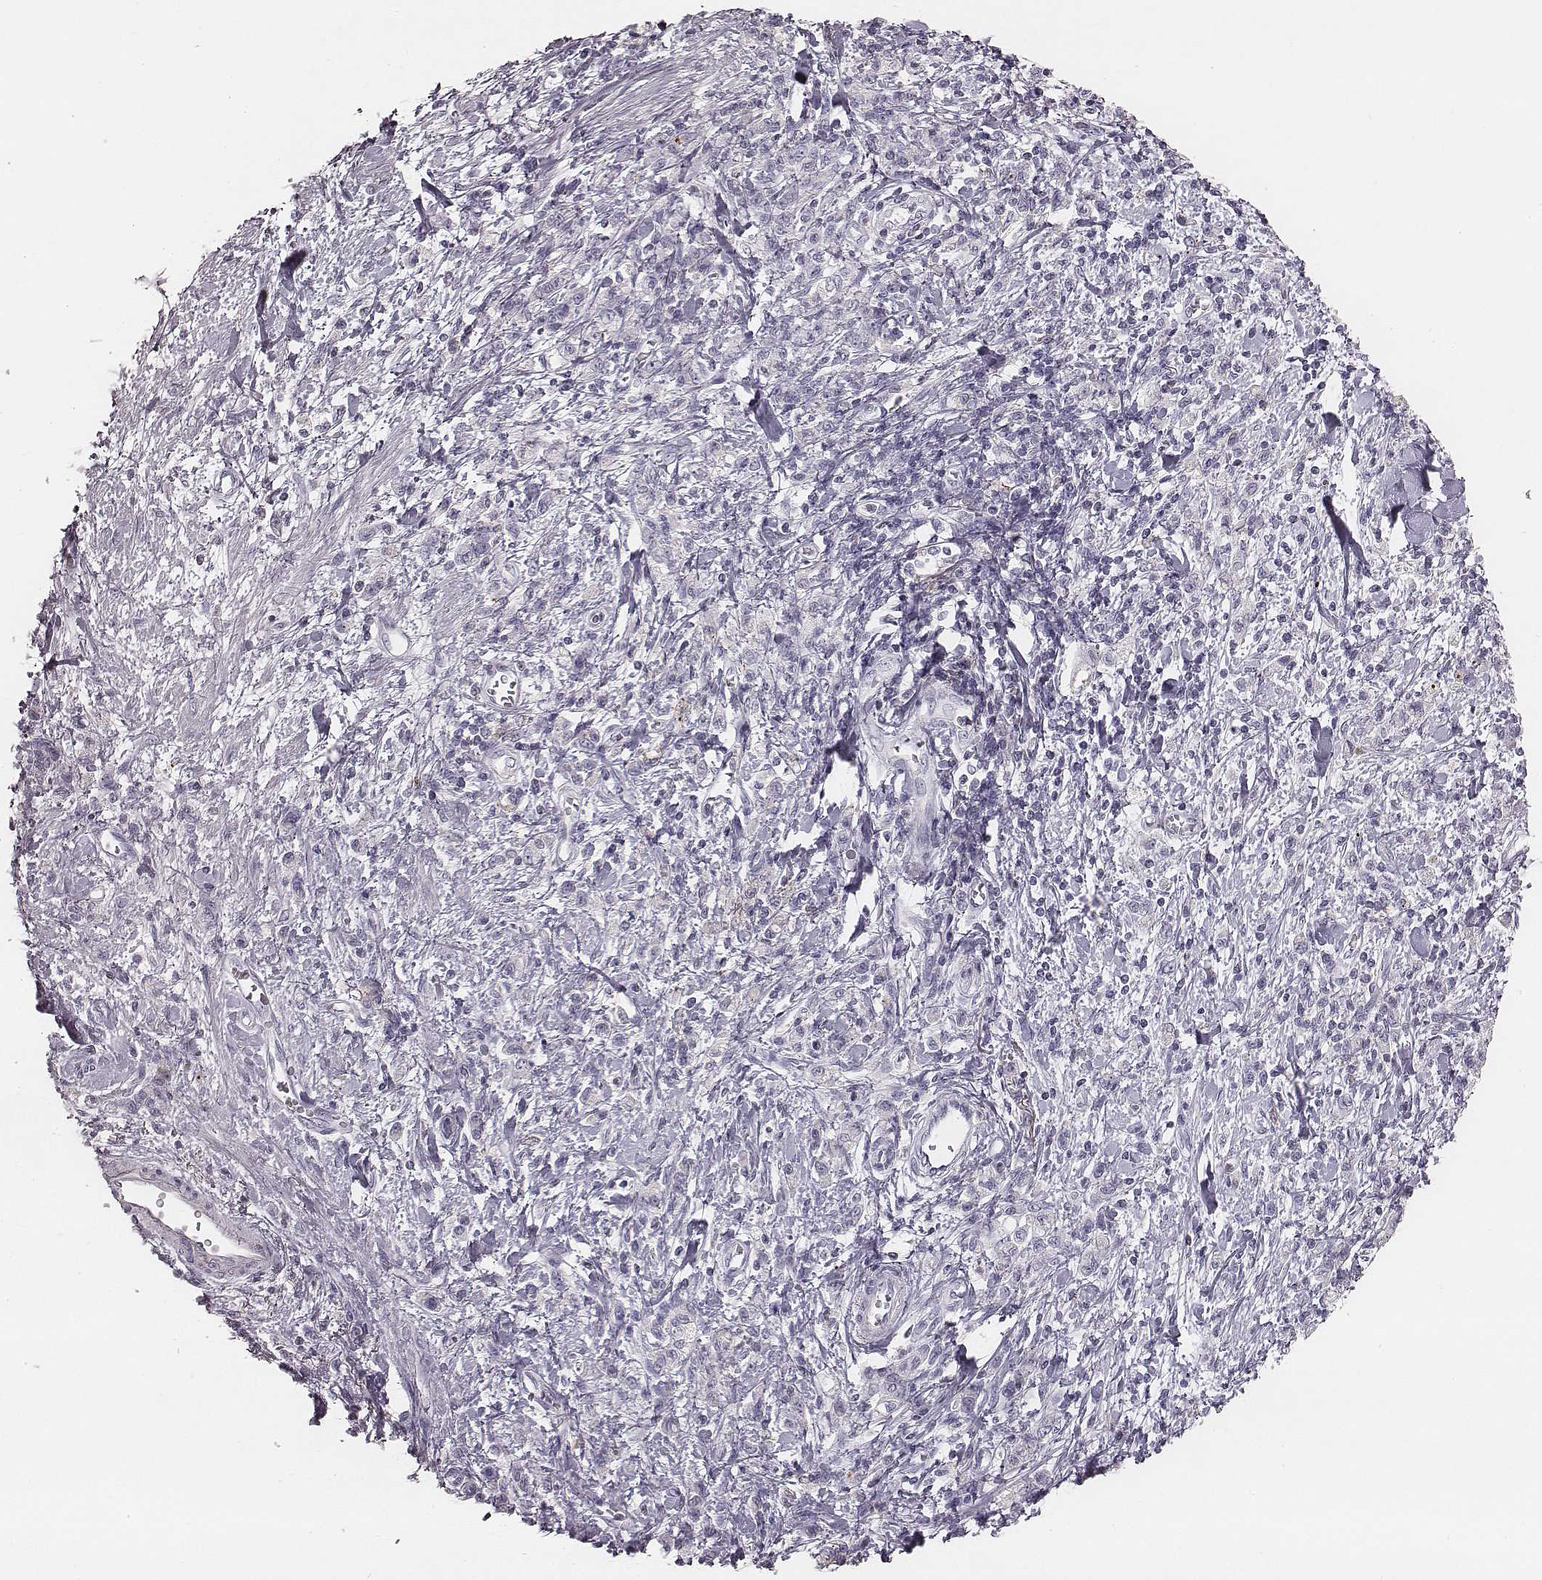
{"staining": {"intensity": "negative", "quantity": "none", "location": "none"}, "tissue": "stomach cancer", "cell_type": "Tumor cells", "image_type": "cancer", "snomed": [{"axis": "morphology", "description": "Adenocarcinoma, NOS"}, {"axis": "topography", "description": "Stomach"}], "caption": "Immunohistochemical staining of human stomach cancer exhibits no significant staining in tumor cells.", "gene": "ZNF365", "patient": {"sex": "male", "age": 77}}